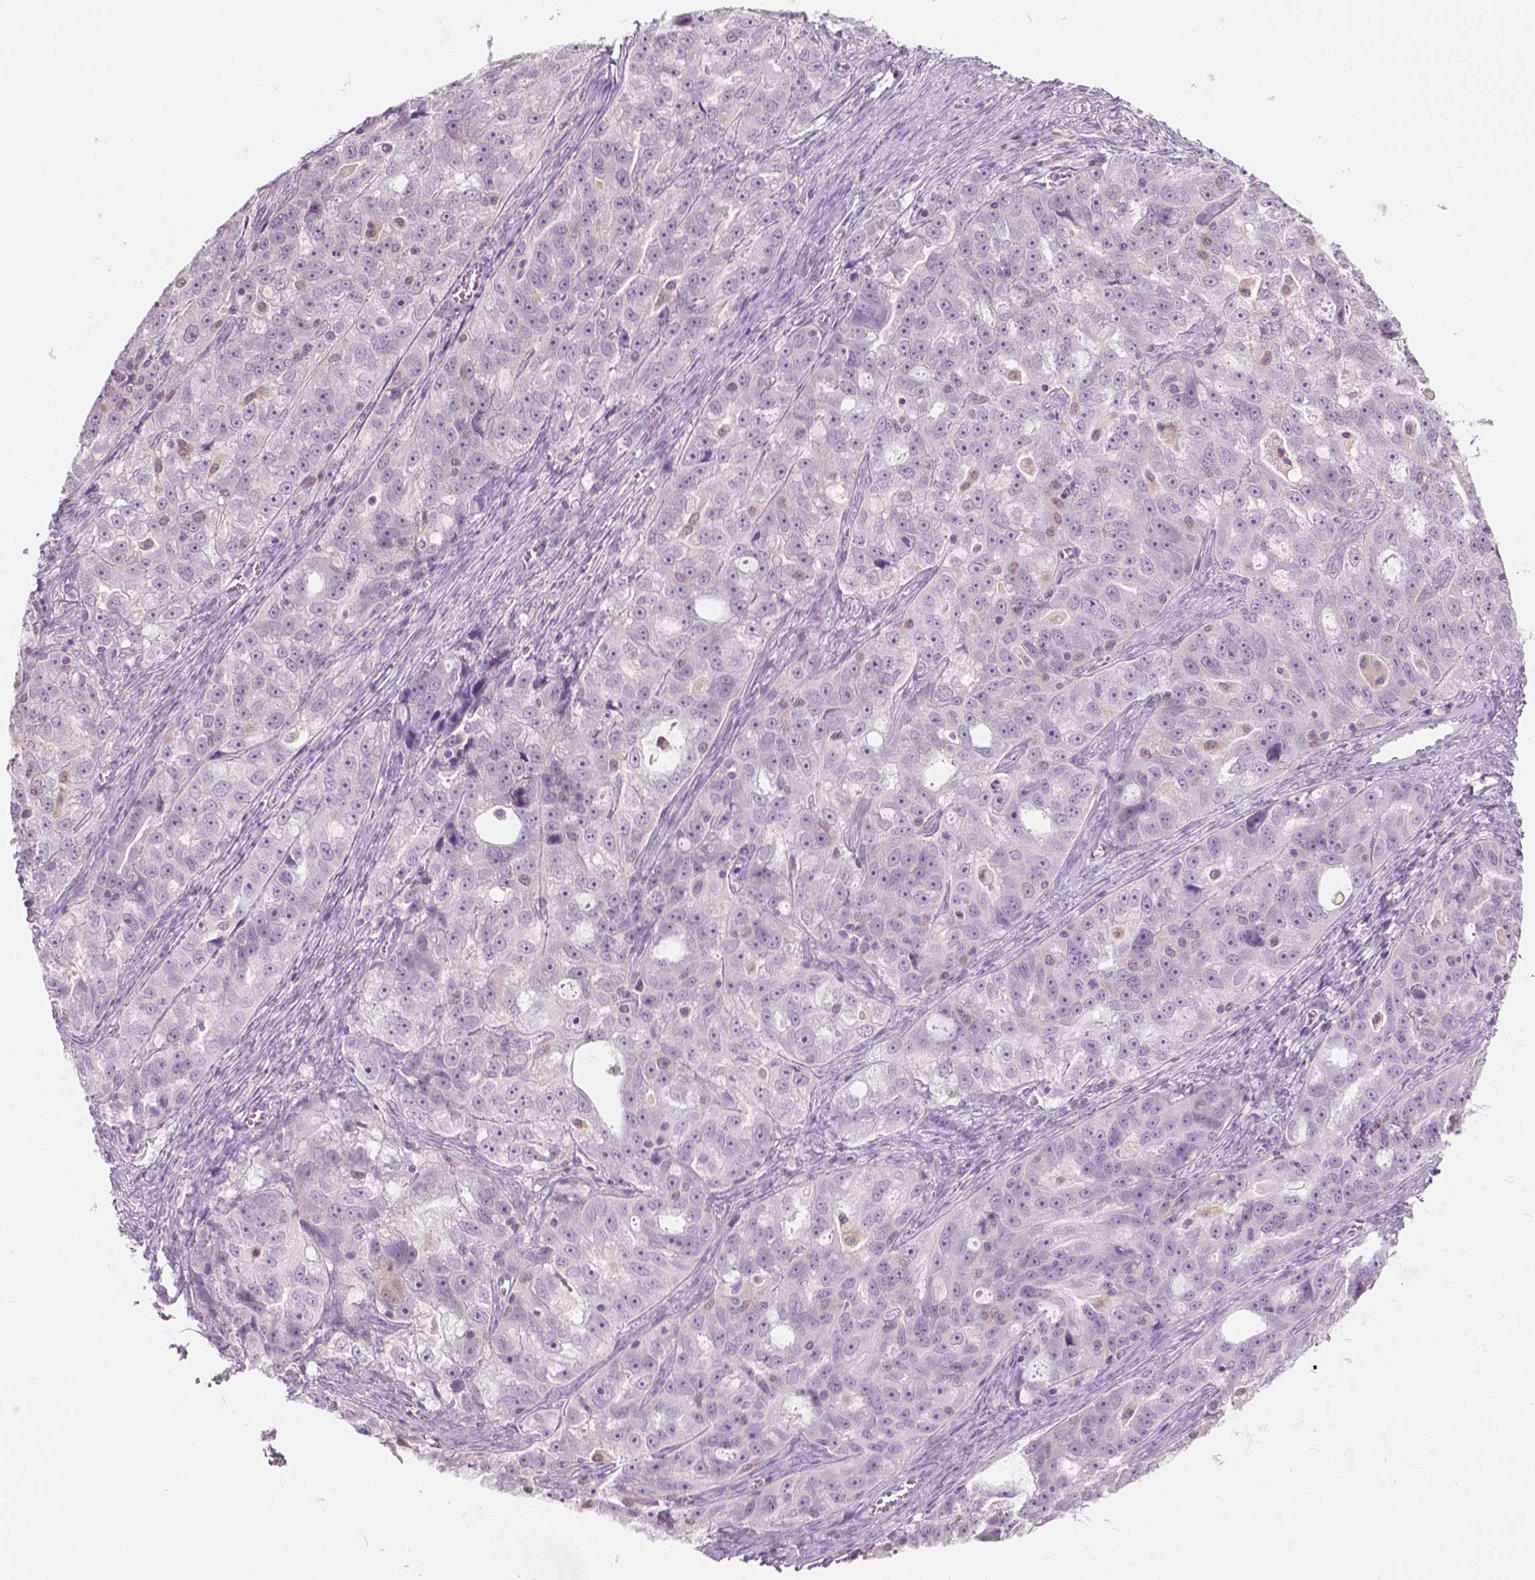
{"staining": {"intensity": "negative", "quantity": "none", "location": "none"}, "tissue": "ovarian cancer", "cell_type": "Tumor cells", "image_type": "cancer", "snomed": [{"axis": "morphology", "description": "Cystadenocarcinoma, serous, NOS"}, {"axis": "topography", "description": "Ovary"}], "caption": "A micrograph of human serous cystadenocarcinoma (ovarian) is negative for staining in tumor cells. Nuclei are stained in blue.", "gene": "GALM", "patient": {"sex": "female", "age": 51}}